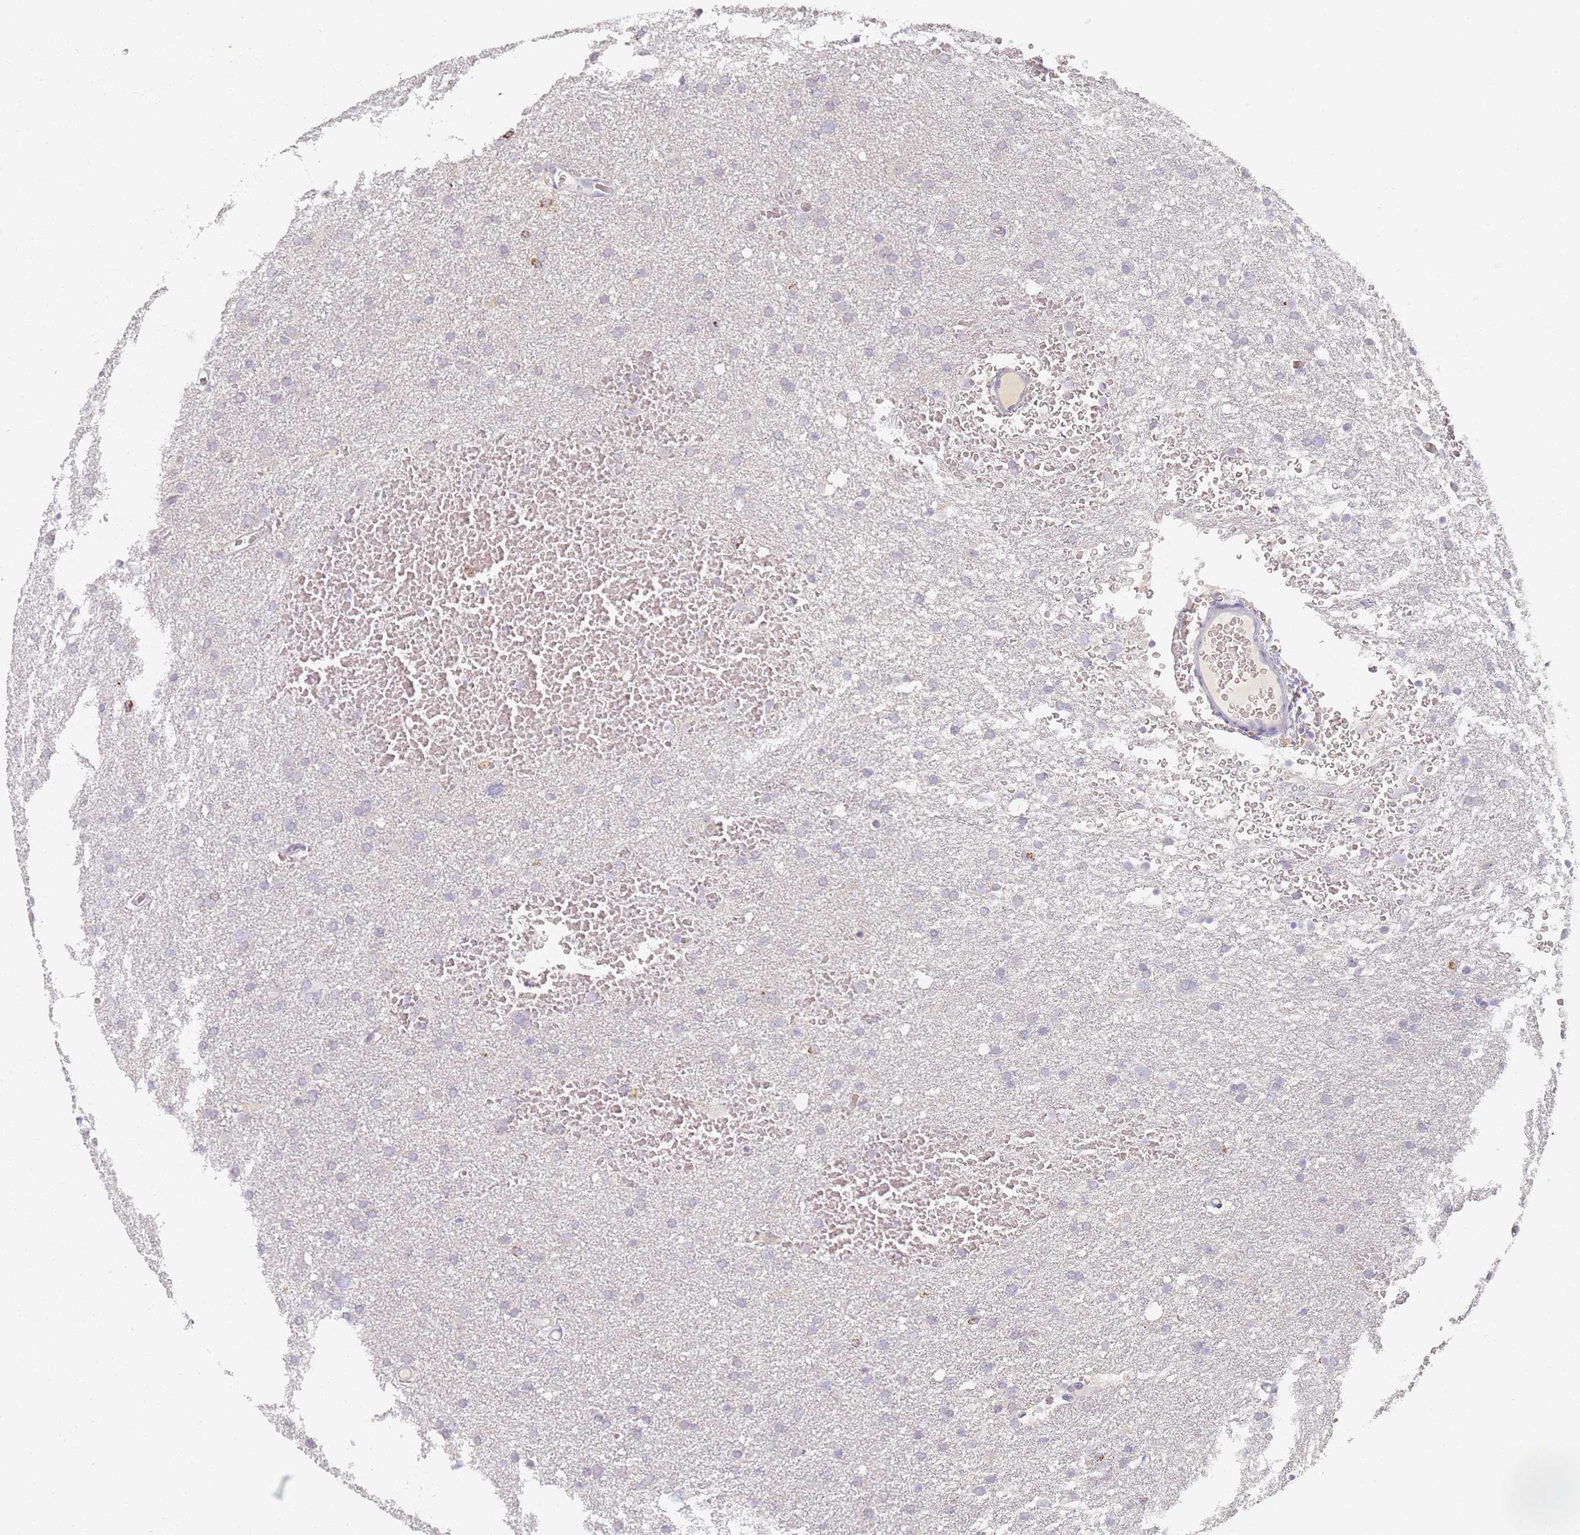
{"staining": {"intensity": "negative", "quantity": "none", "location": "none"}, "tissue": "glioma", "cell_type": "Tumor cells", "image_type": "cancer", "snomed": [{"axis": "morphology", "description": "Glioma, malignant, High grade"}, {"axis": "topography", "description": "Cerebral cortex"}], "caption": "IHC micrograph of glioma stained for a protein (brown), which shows no staining in tumor cells.", "gene": "SLC38A9", "patient": {"sex": "female", "age": 36}}